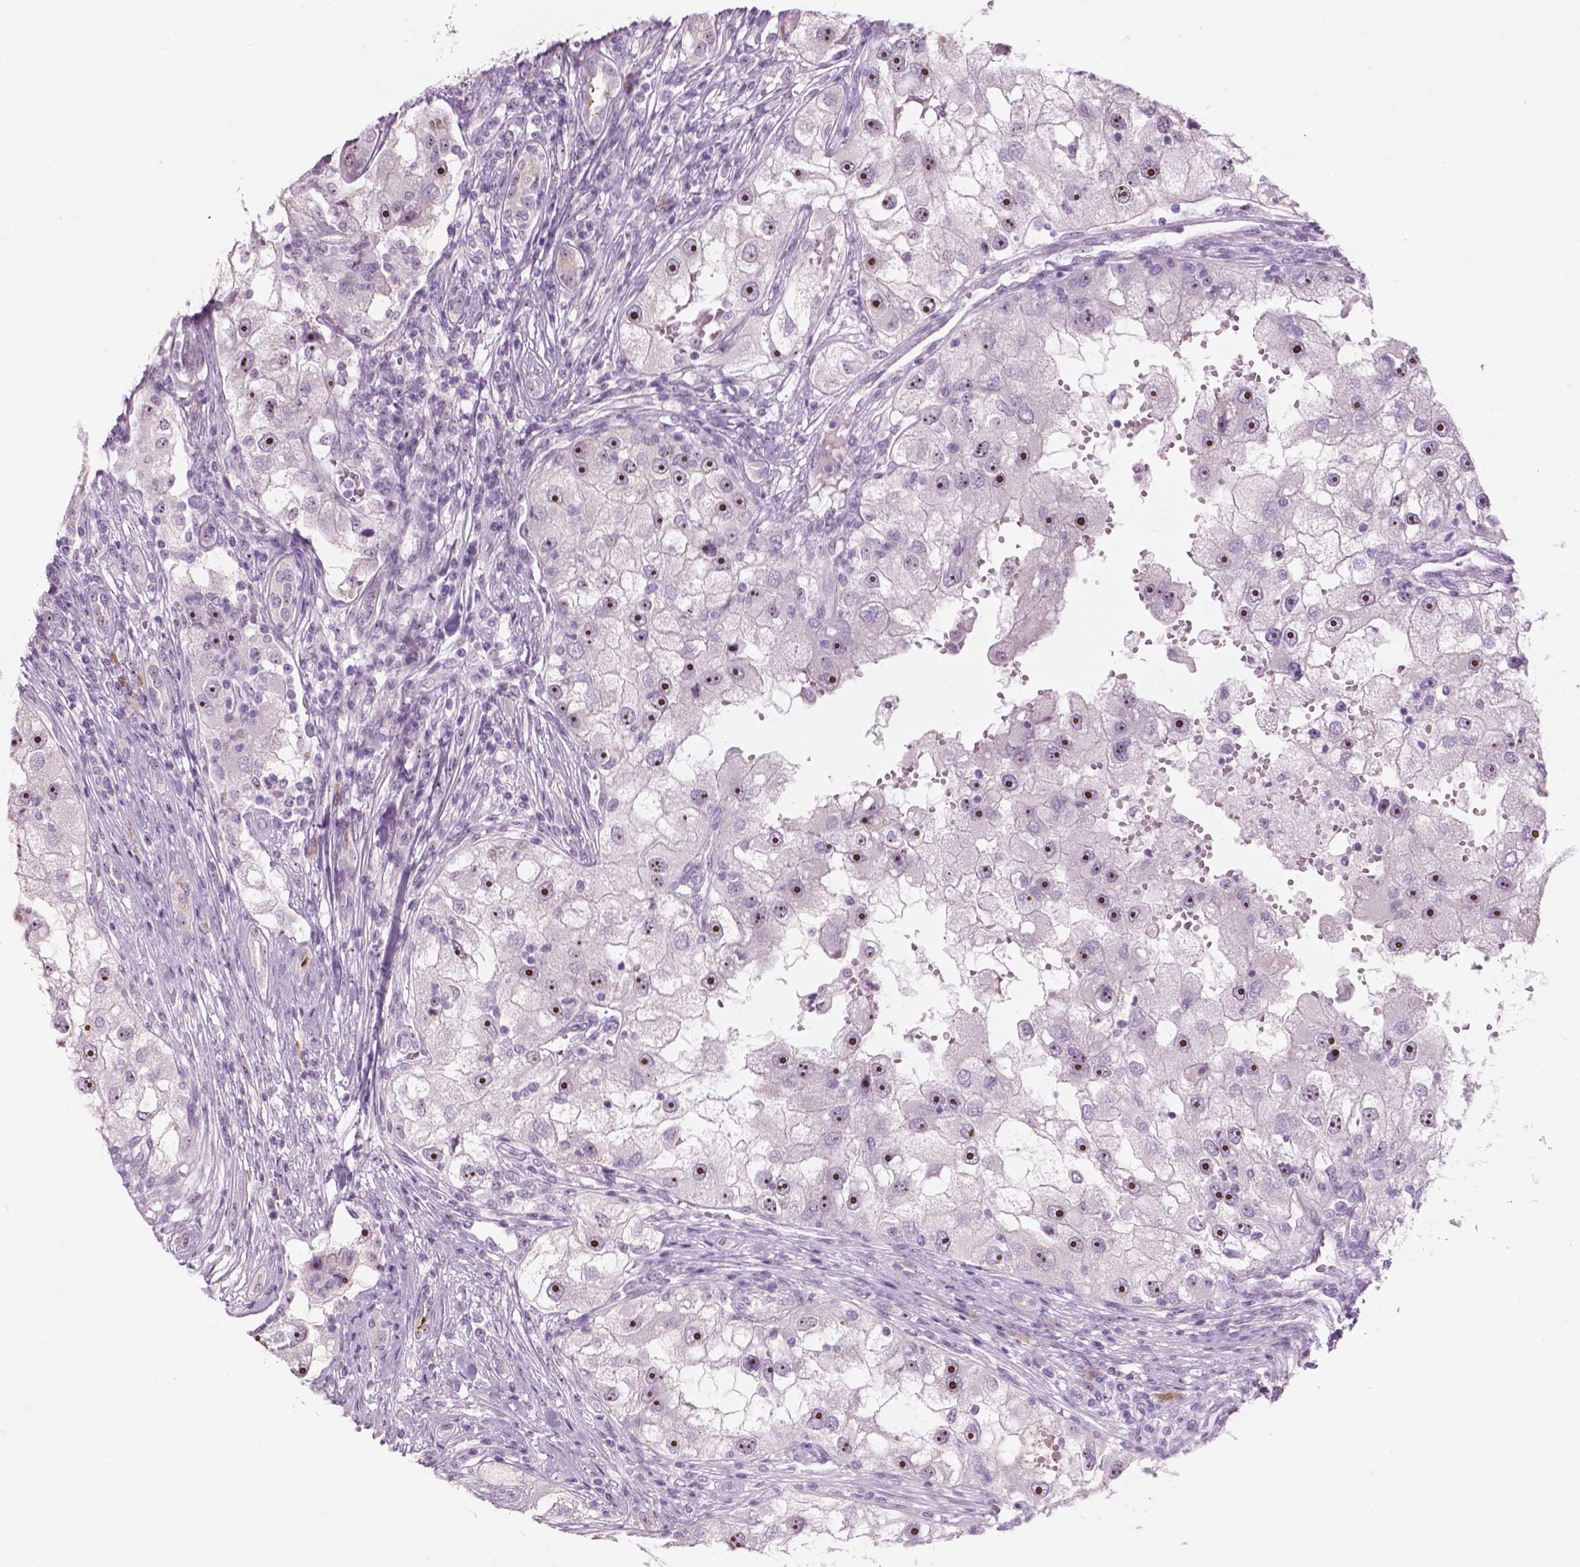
{"staining": {"intensity": "strong", "quantity": ">75%", "location": "nuclear"}, "tissue": "renal cancer", "cell_type": "Tumor cells", "image_type": "cancer", "snomed": [{"axis": "morphology", "description": "Adenocarcinoma, NOS"}, {"axis": "topography", "description": "Kidney"}], "caption": "This is a photomicrograph of IHC staining of adenocarcinoma (renal), which shows strong expression in the nuclear of tumor cells.", "gene": "ZNF853", "patient": {"sex": "male", "age": 63}}